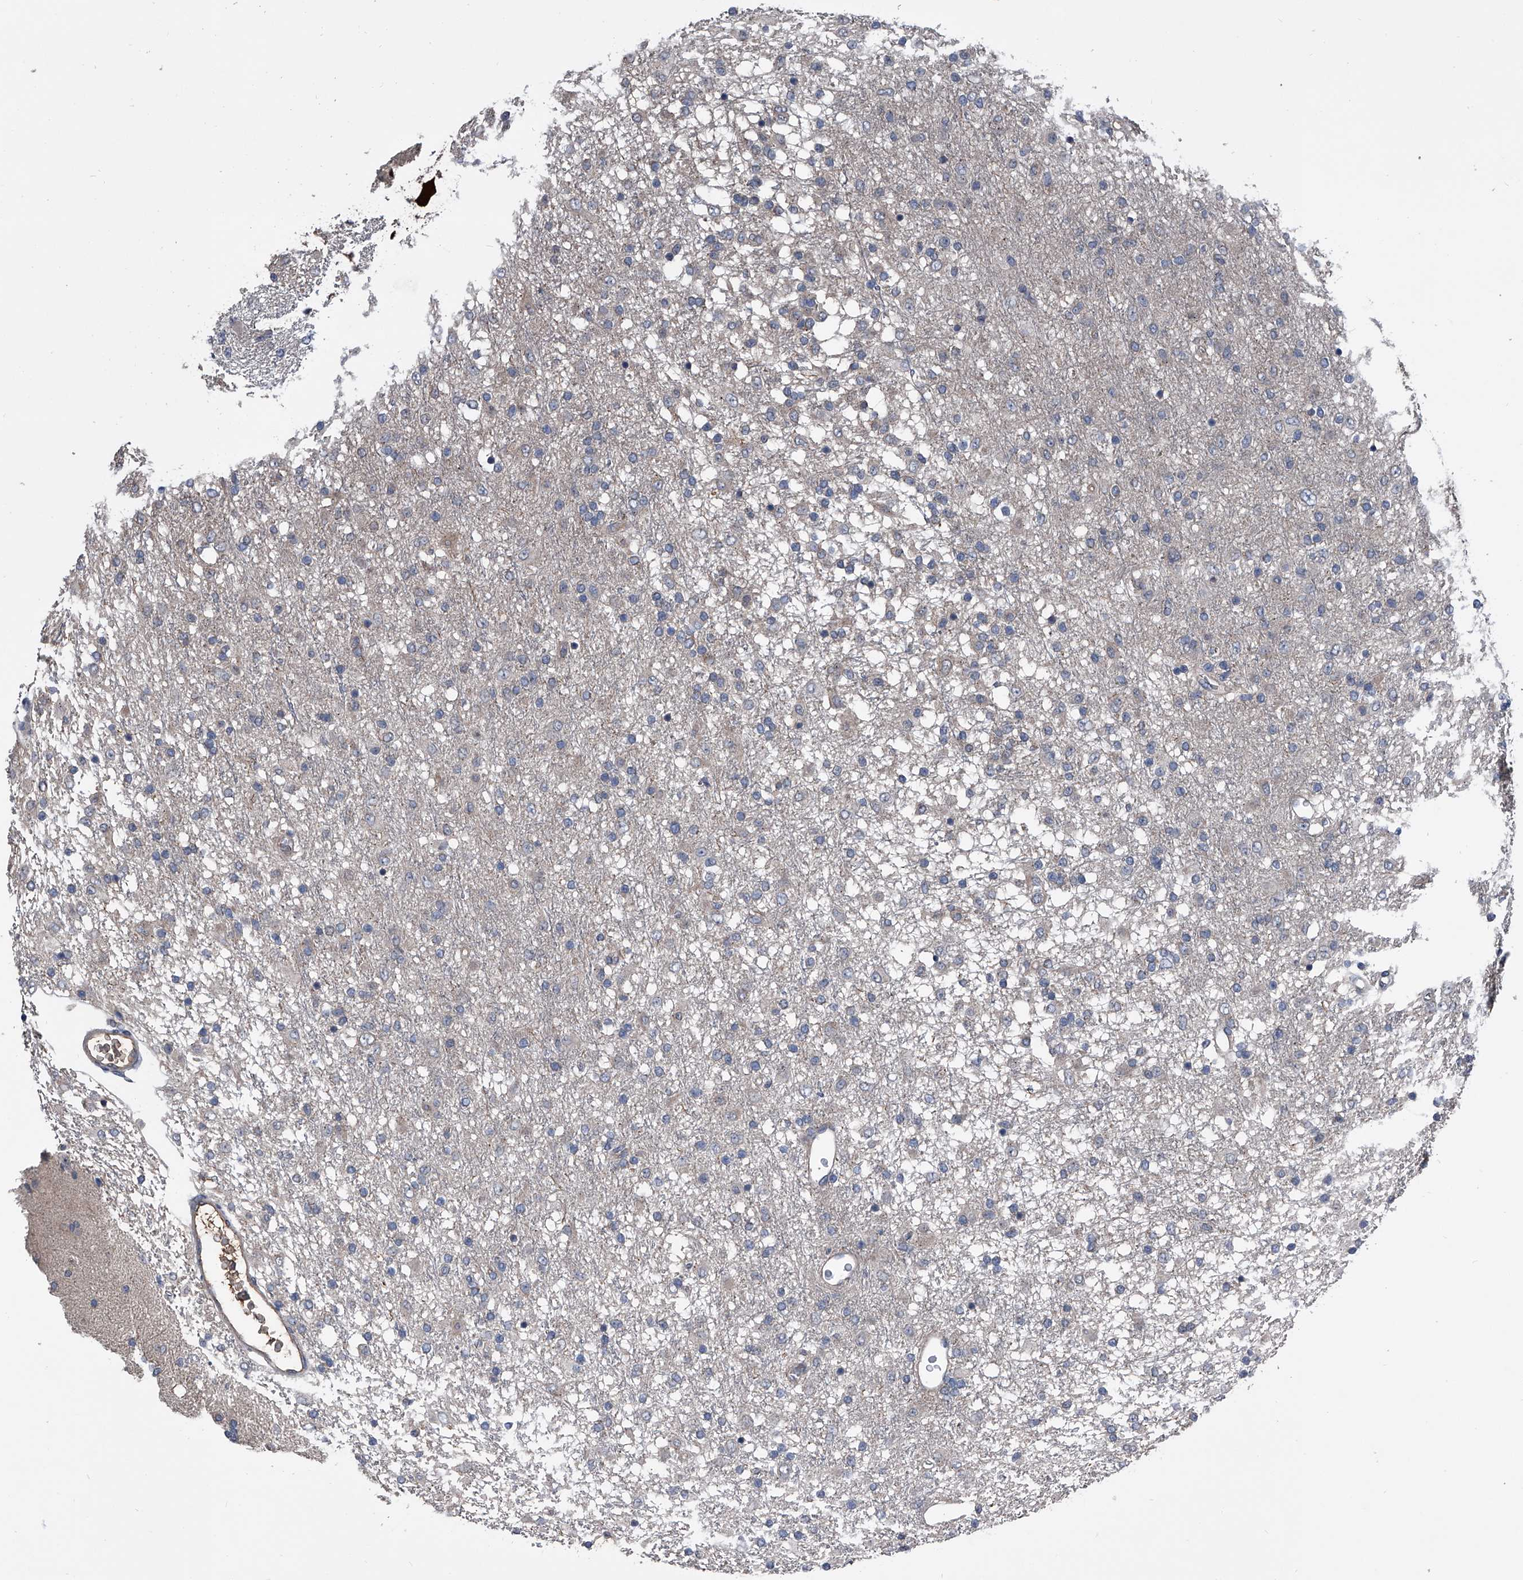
{"staining": {"intensity": "negative", "quantity": "none", "location": "none"}, "tissue": "glioma", "cell_type": "Tumor cells", "image_type": "cancer", "snomed": [{"axis": "morphology", "description": "Glioma, malignant, Low grade"}, {"axis": "topography", "description": "Brain"}], "caption": "A photomicrograph of human low-grade glioma (malignant) is negative for staining in tumor cells.", "gene": "KIF13A", "patient": {"sex": "male", "age": 65}}